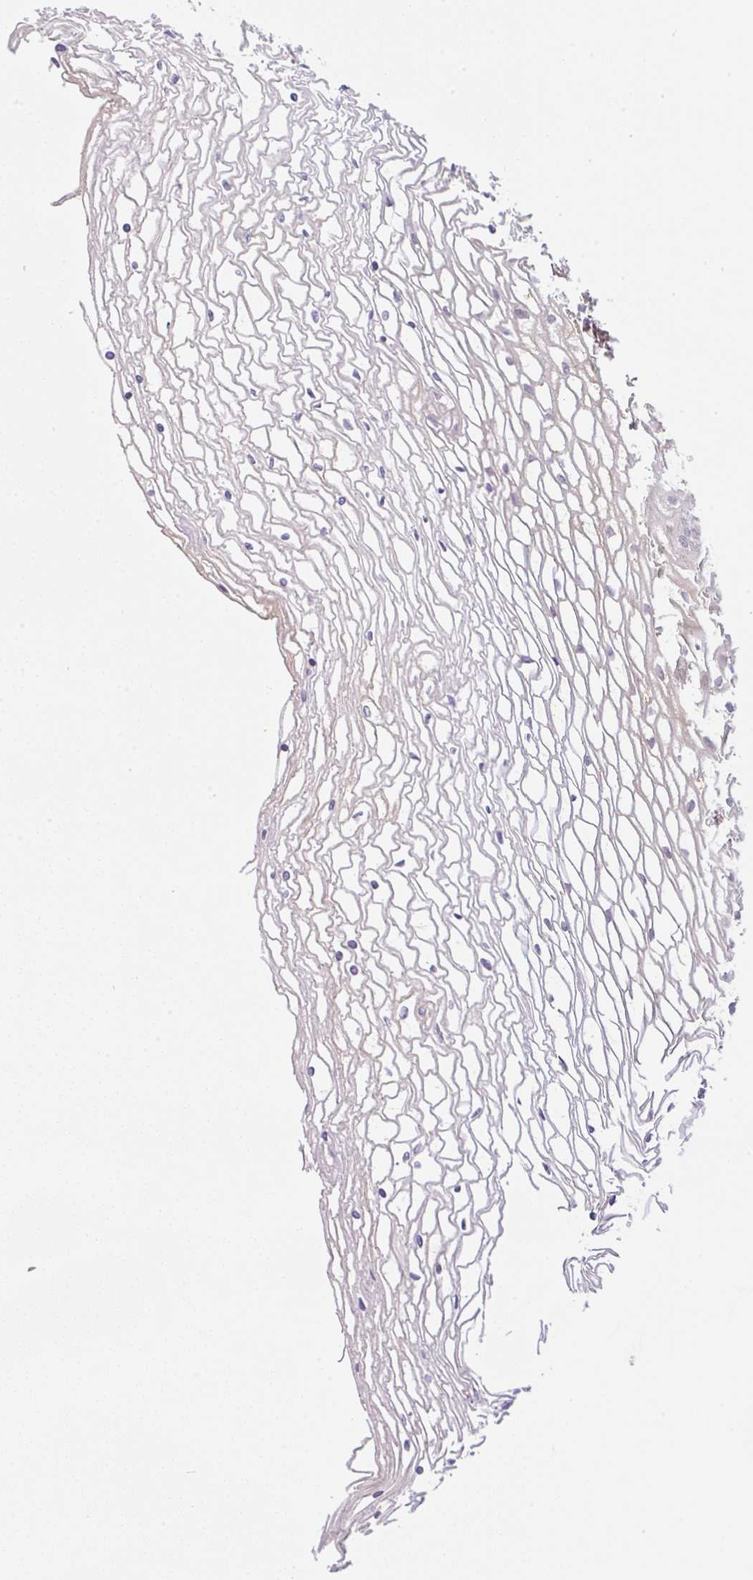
{"staining": {"intensity": "weak", "quantity": "<25%", "location": "cytoplasmic/membranous"}, "tissue": "cervix", "cell_type": "Glandular cells", "image_type": "normal", "snomed": [{"axis": "morphology", "description": "Normal tissue, NOS"}, {"axis": "topography", "description": "Cervix"}], "caption": "IHC micrograph of normal cervix: cervix stained with DAB (3,3'-diaminobenzidine) reveals no significant protein positivity in glandular cells.", "gene": "OMA1", "patient": {"sex": "female", "age": 36}}